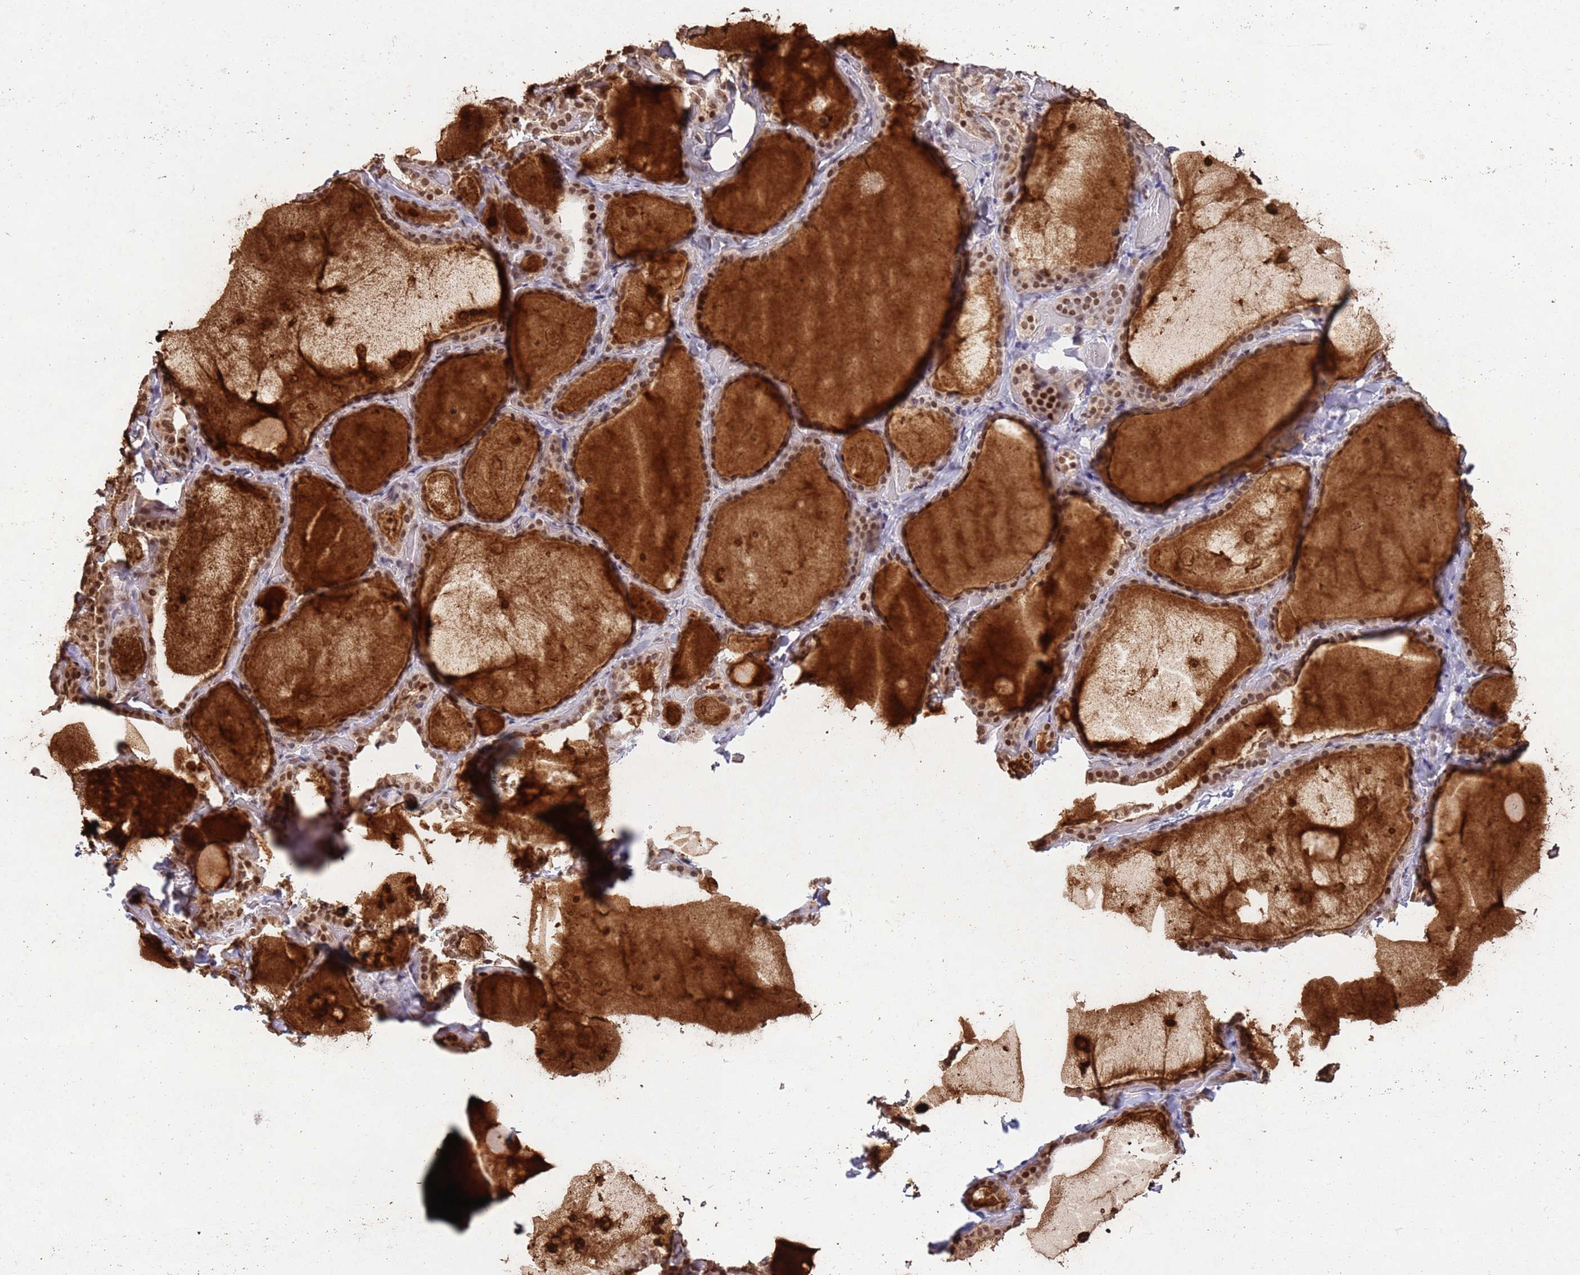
{"staining": {"intensity": "moderate", "quantity": ">75%", "location": "nuclear"}, "tissue": "thyroid gland", "cell_type": "Glandular cells", "image_type": "normal", "snomed": [{"axis": "morphology", "description": "Normal tissue, NOS"}, {"axis": "topography", "description": "Thyroid gland"}], "caption": "Immunohistochemistry (IHC) staining of unremarkable thyroid gland, which exhibits medium levels of moderate nuclear staining in approximately >75% of glandular cells indicating moderate nuclear protein positivity. The staining was performed using DAB (brown) for protein detection and nuclei were counterstained in hematoxylin (blue).", "gene": "ESF1", "patient": {"sex": "female", "age": 44}}